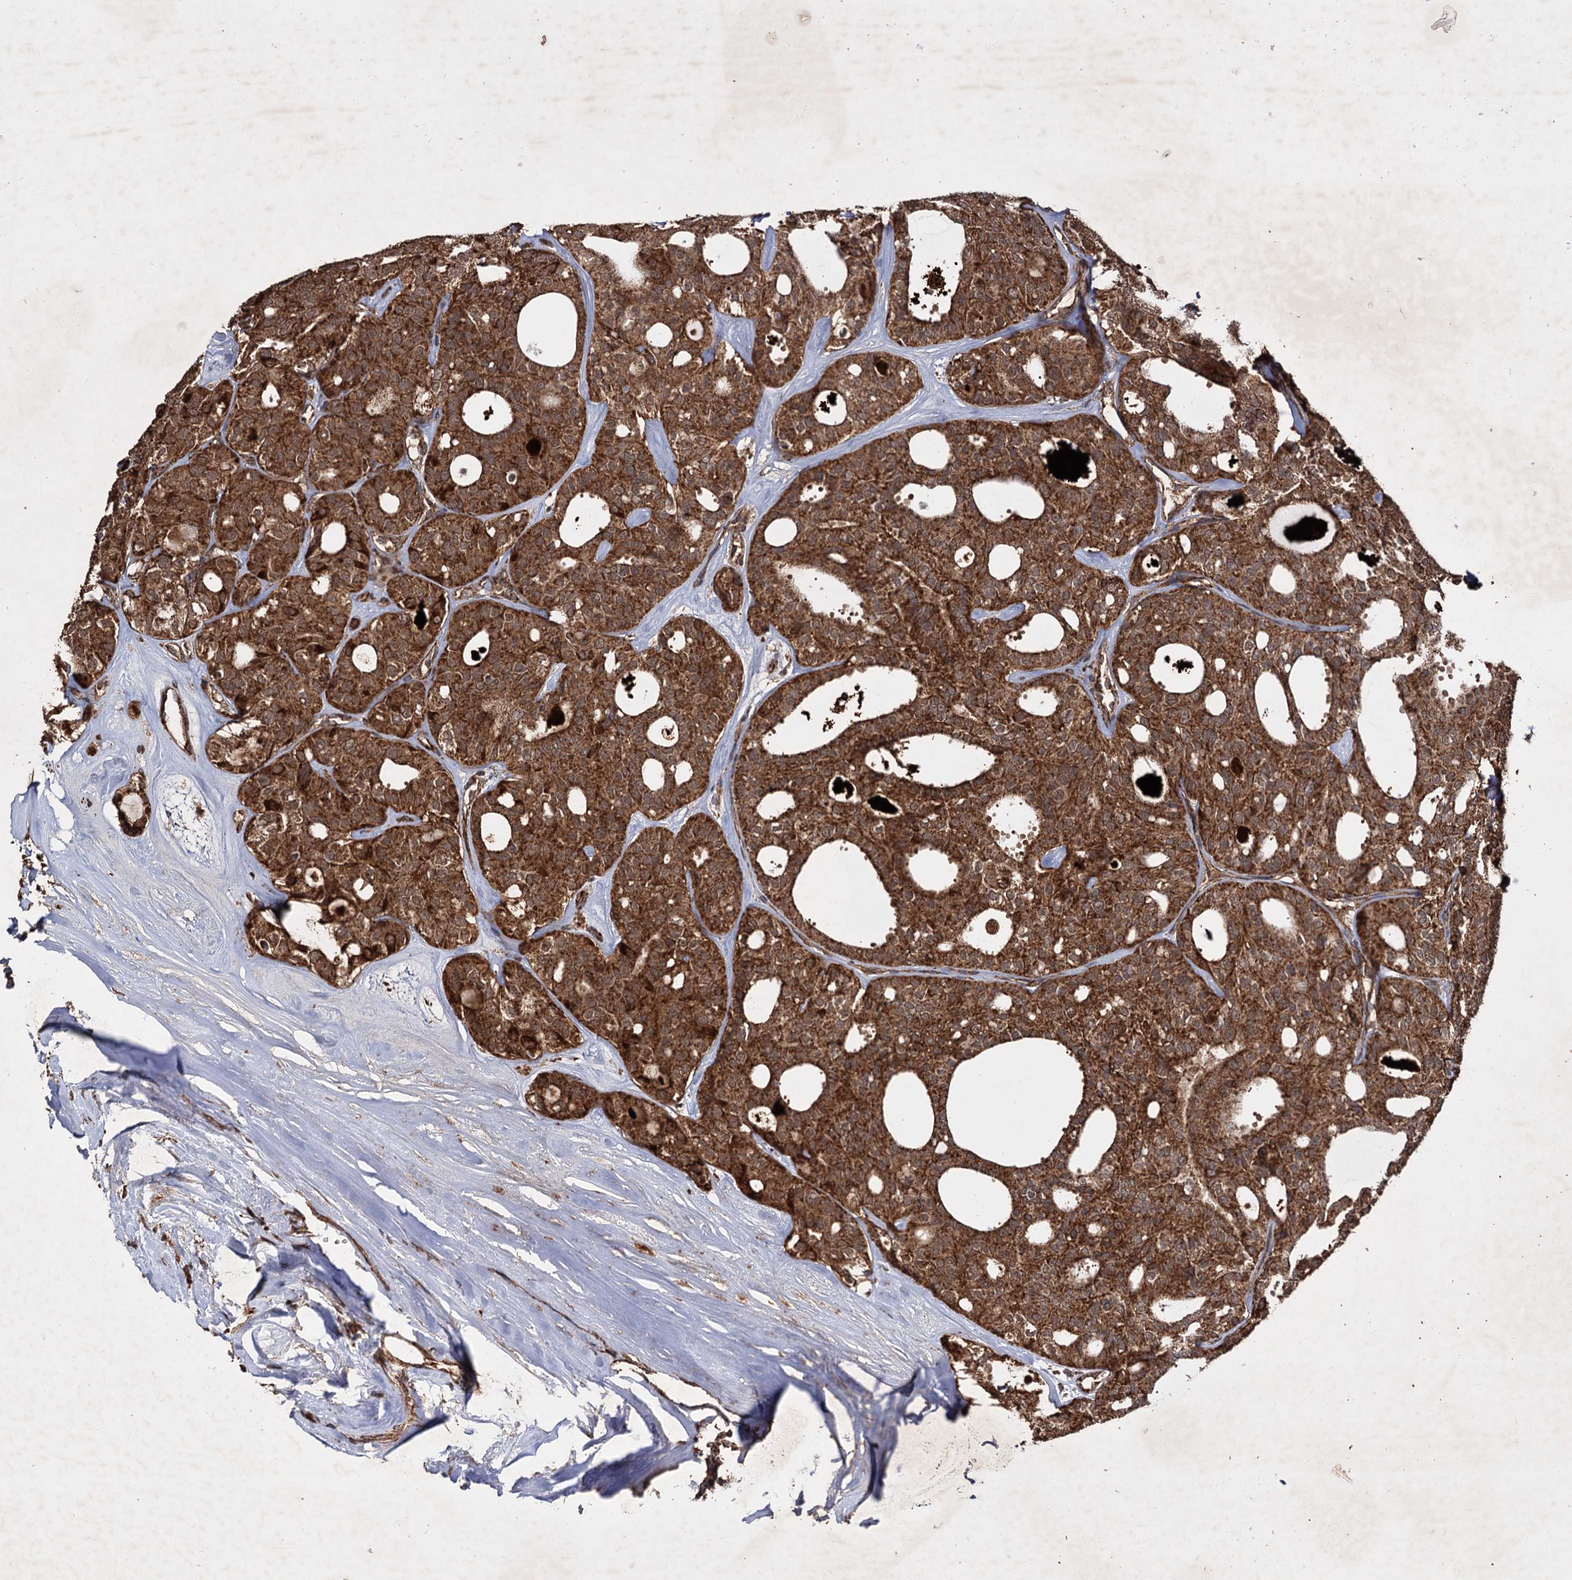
{"staining": {"intensity": "strong", "quantity": ">75%", "location": "cytoplasmic/membranous"}, "tissue": "thyroid cancer", "cell_type": "Tumor cells", "image_type": "cancer", "snomed": [{"axis": "morphology", "description": "Follicular adenoma carcinoma, NOS"}, {"axis": "topography", "description": "Thyroid gland"}], "caption": "Thyroid follicular adenoma carcinoma stained for a protein reveals strong cytoplasmic/membranous positivity in tumor cells. The staining was performed using DAB (3,3'-diaminobenzidine), with brown indicating positive protein expression. Nuclei are stained blue with hematoxylin.", "gene": "IPO4", "patient": {"sex": "male", "age": 75}}